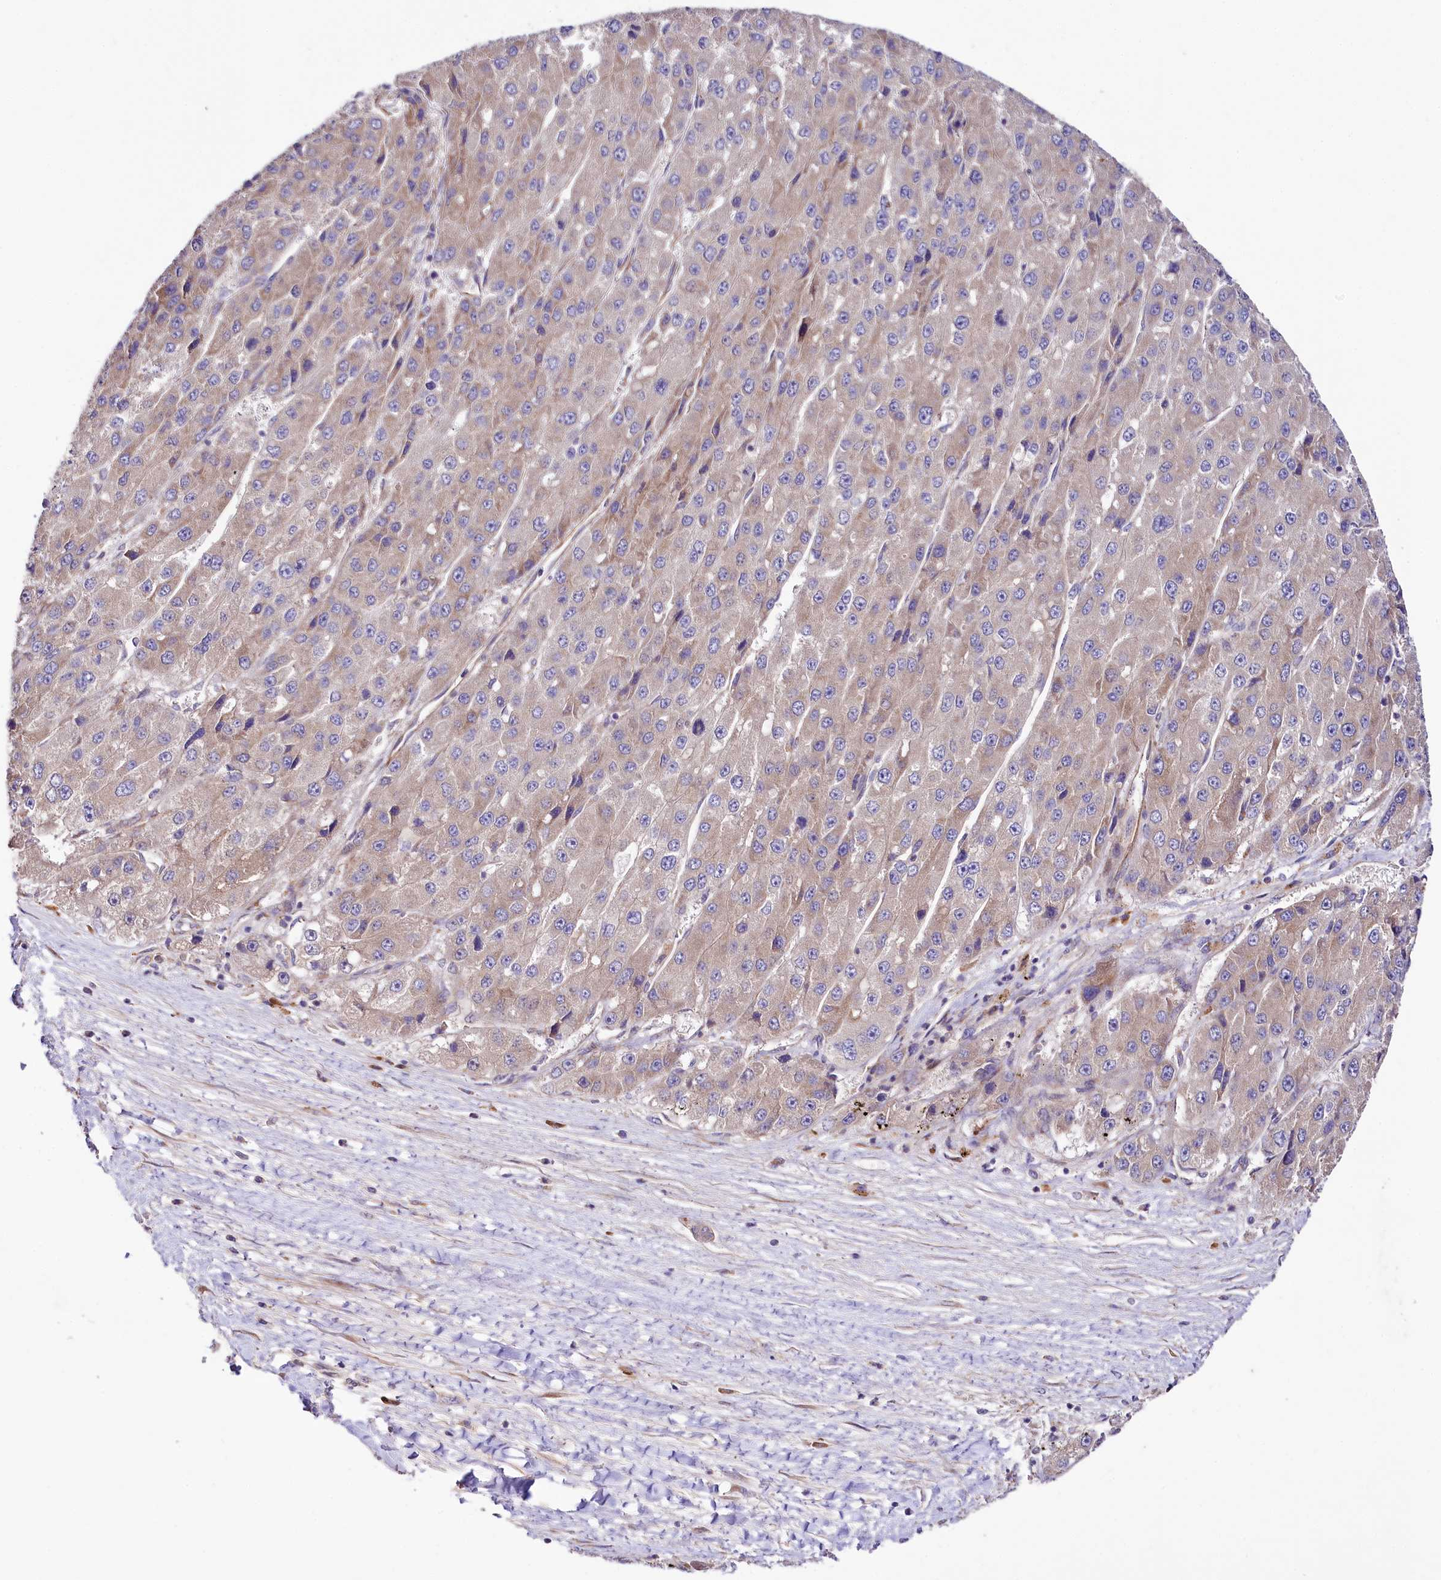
{"staining": {"intensity": "weak", "quantity": "<25%", "location": "cytoplasmic/membranous"}, "tissue": "liver cancer", "cell_type": "Tumor cells", "image_type": "cancer", "snomed": [{"axis": "morphology", "description": "Carcinoma, Hepatocellular, NOS"}, {"axis": "topography", "description": "Liver"}], "caption": "Immunohistochemistry photomicrograph of neoplastic tissue: human hepatocellular carcinoma (liver) stained with DAB exhibits no significant protein expression in tumor cells.", "gene": "SPATS2", "patient": {"sex": "female", "age": 73}}